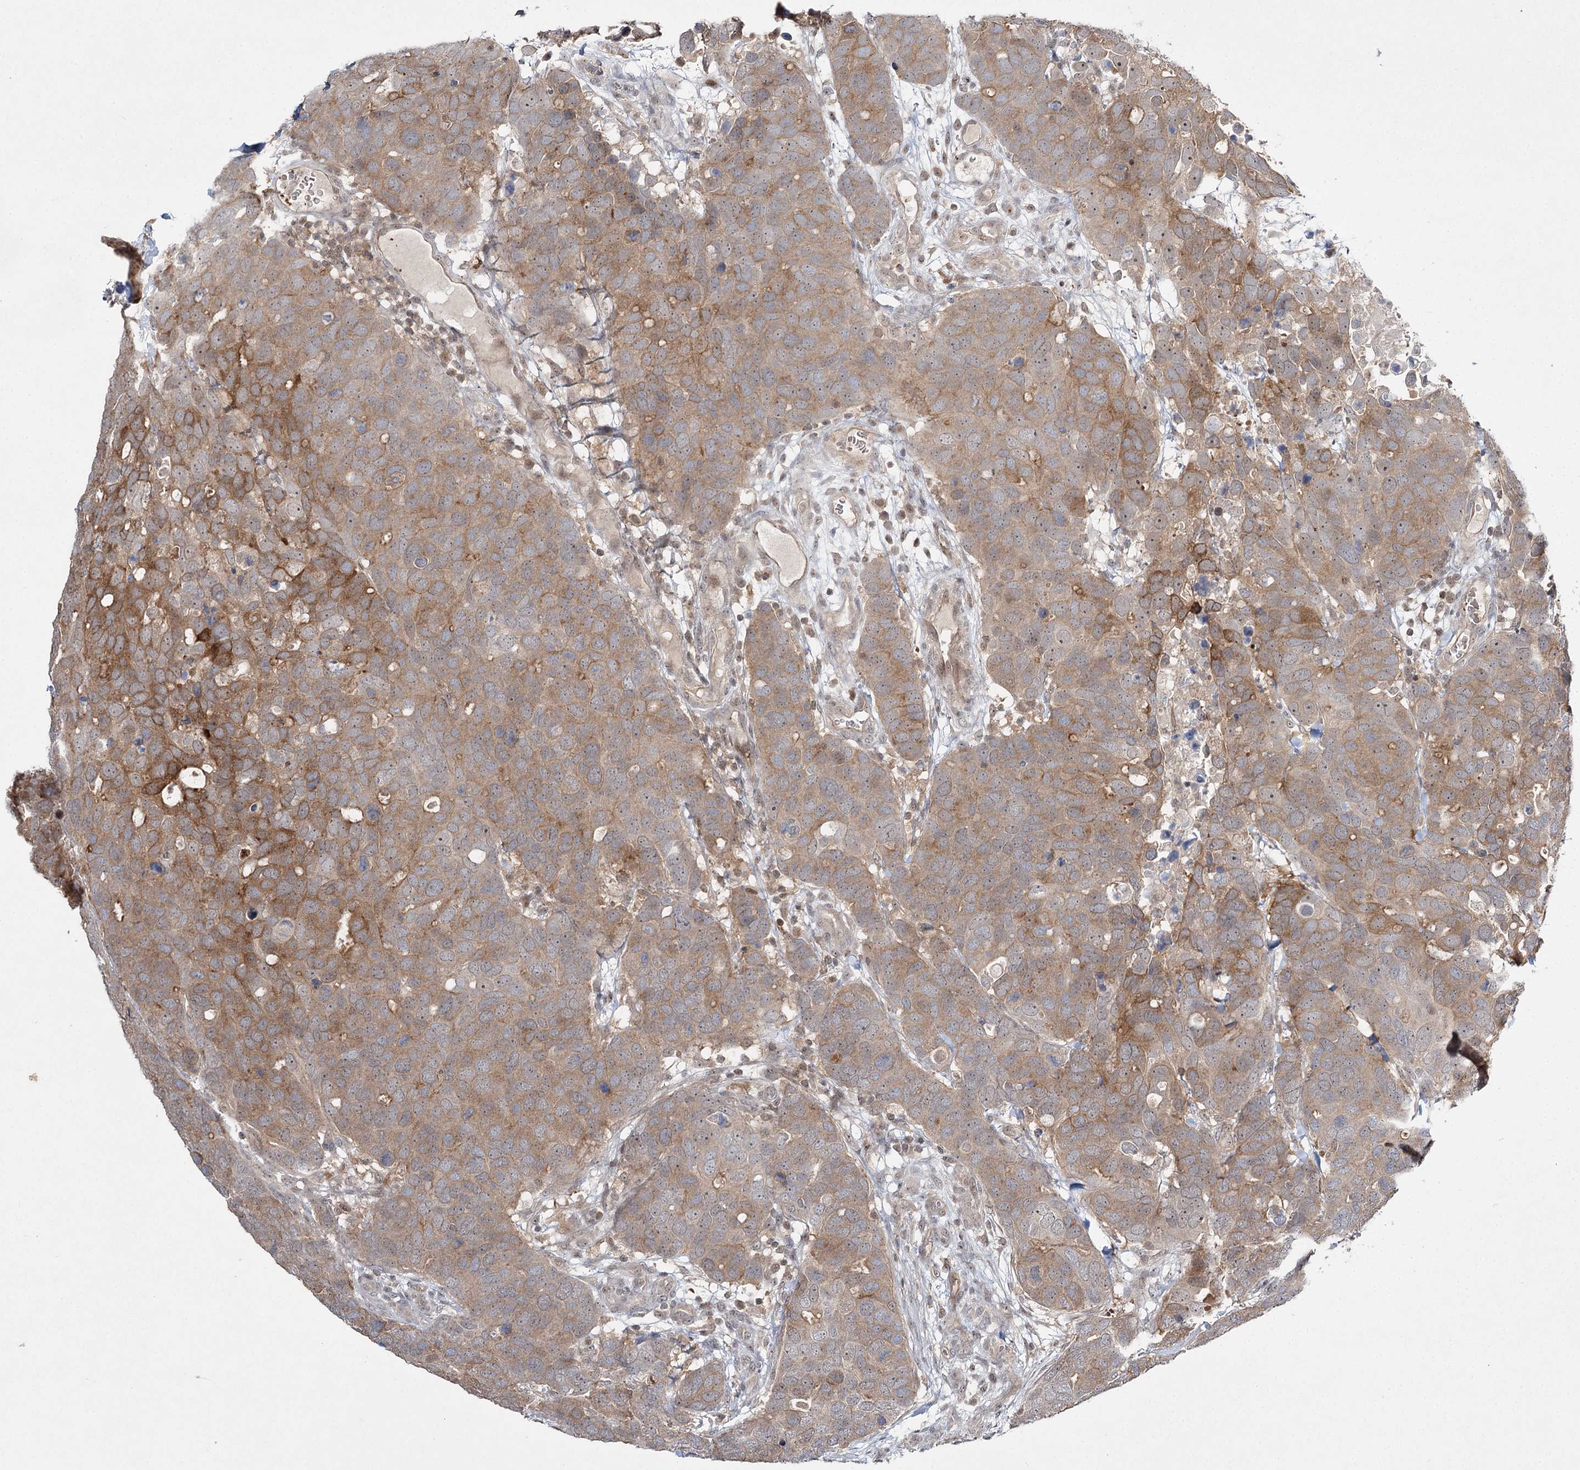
{"staining": {"intensity": "moderate", "quantity": ">75%", "location": "cytoplasmic/membranous"}, "tissue": "breast cancer", "cell_type": "Tumor cells", "image_type": "cancer", "snomed": [{"axis": "morphology", "description": "Duct carcinoma"}, {"axis": "topography", "description": "Breast"}], "caption": "A high-resolution image shows IHC staining of breast infiltrating ductal carcinoma, which demonstrates moderate cytoplasmic/membranous expression in about >75% of tumor cells. The protein is shown in brown color, while the nuclei are stained blue.", "gene": "WDR44", "patient": {"sex": "female", "age": 83}}